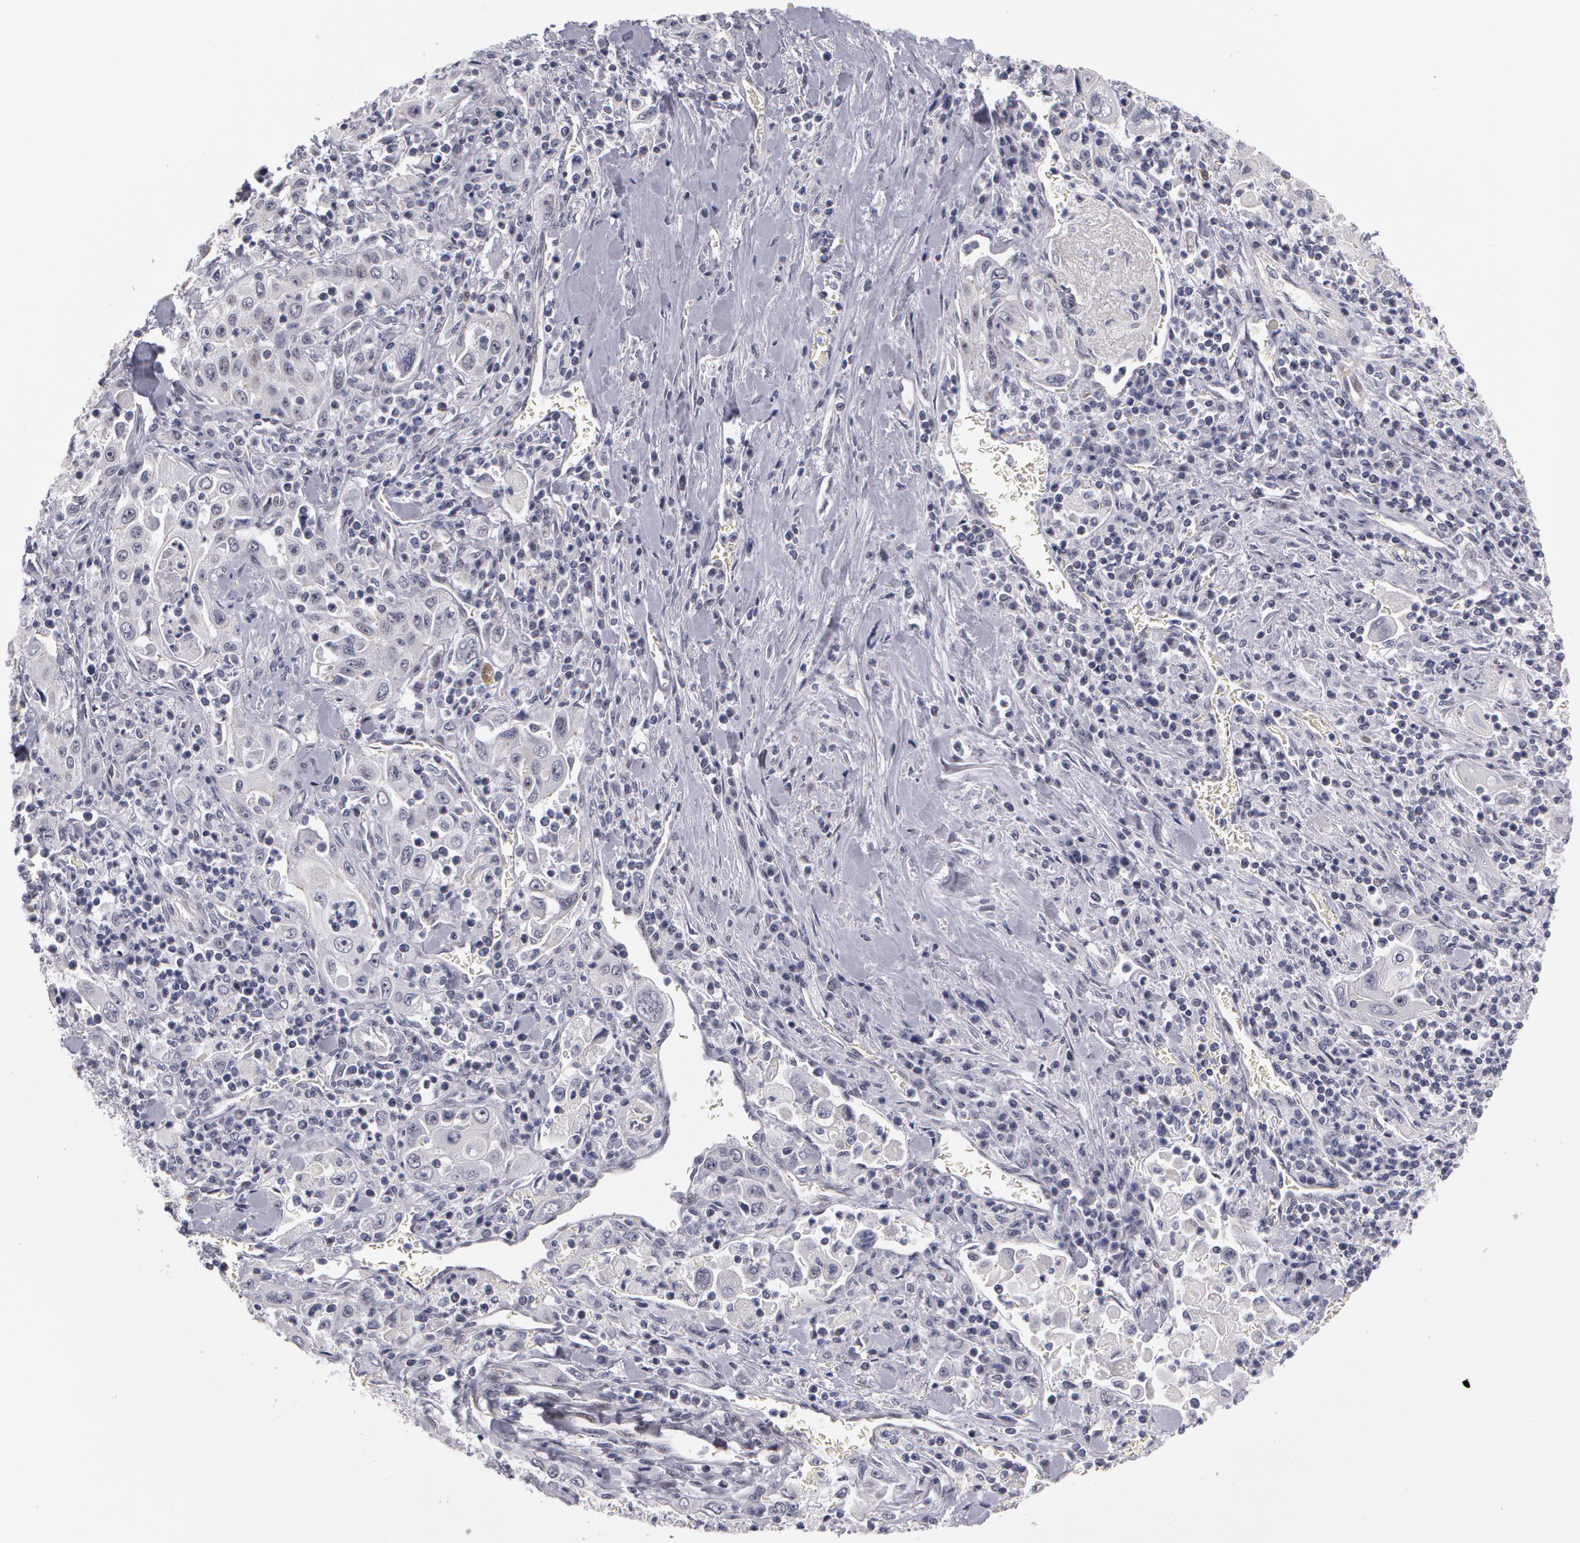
{"staining": {"intensity": "negative", "quantity": "none", "location": "none"}, "tissue": "pancreatic cancer", "cell_type": "Tumor cells", "image_type": "cancer", "snomed": [{"axis": "morphology", "description": "Adenocarcinoma, NOS"}, {"axis": "topography", "description": "Pancreas"}], "caption": "This is an immunohistochemistry image of adenocarcinoma (pancreatic). There is no expression in tumor cells.", "gene": "PRICKLE1", "patient": {"sex": "male", "age": 70}}